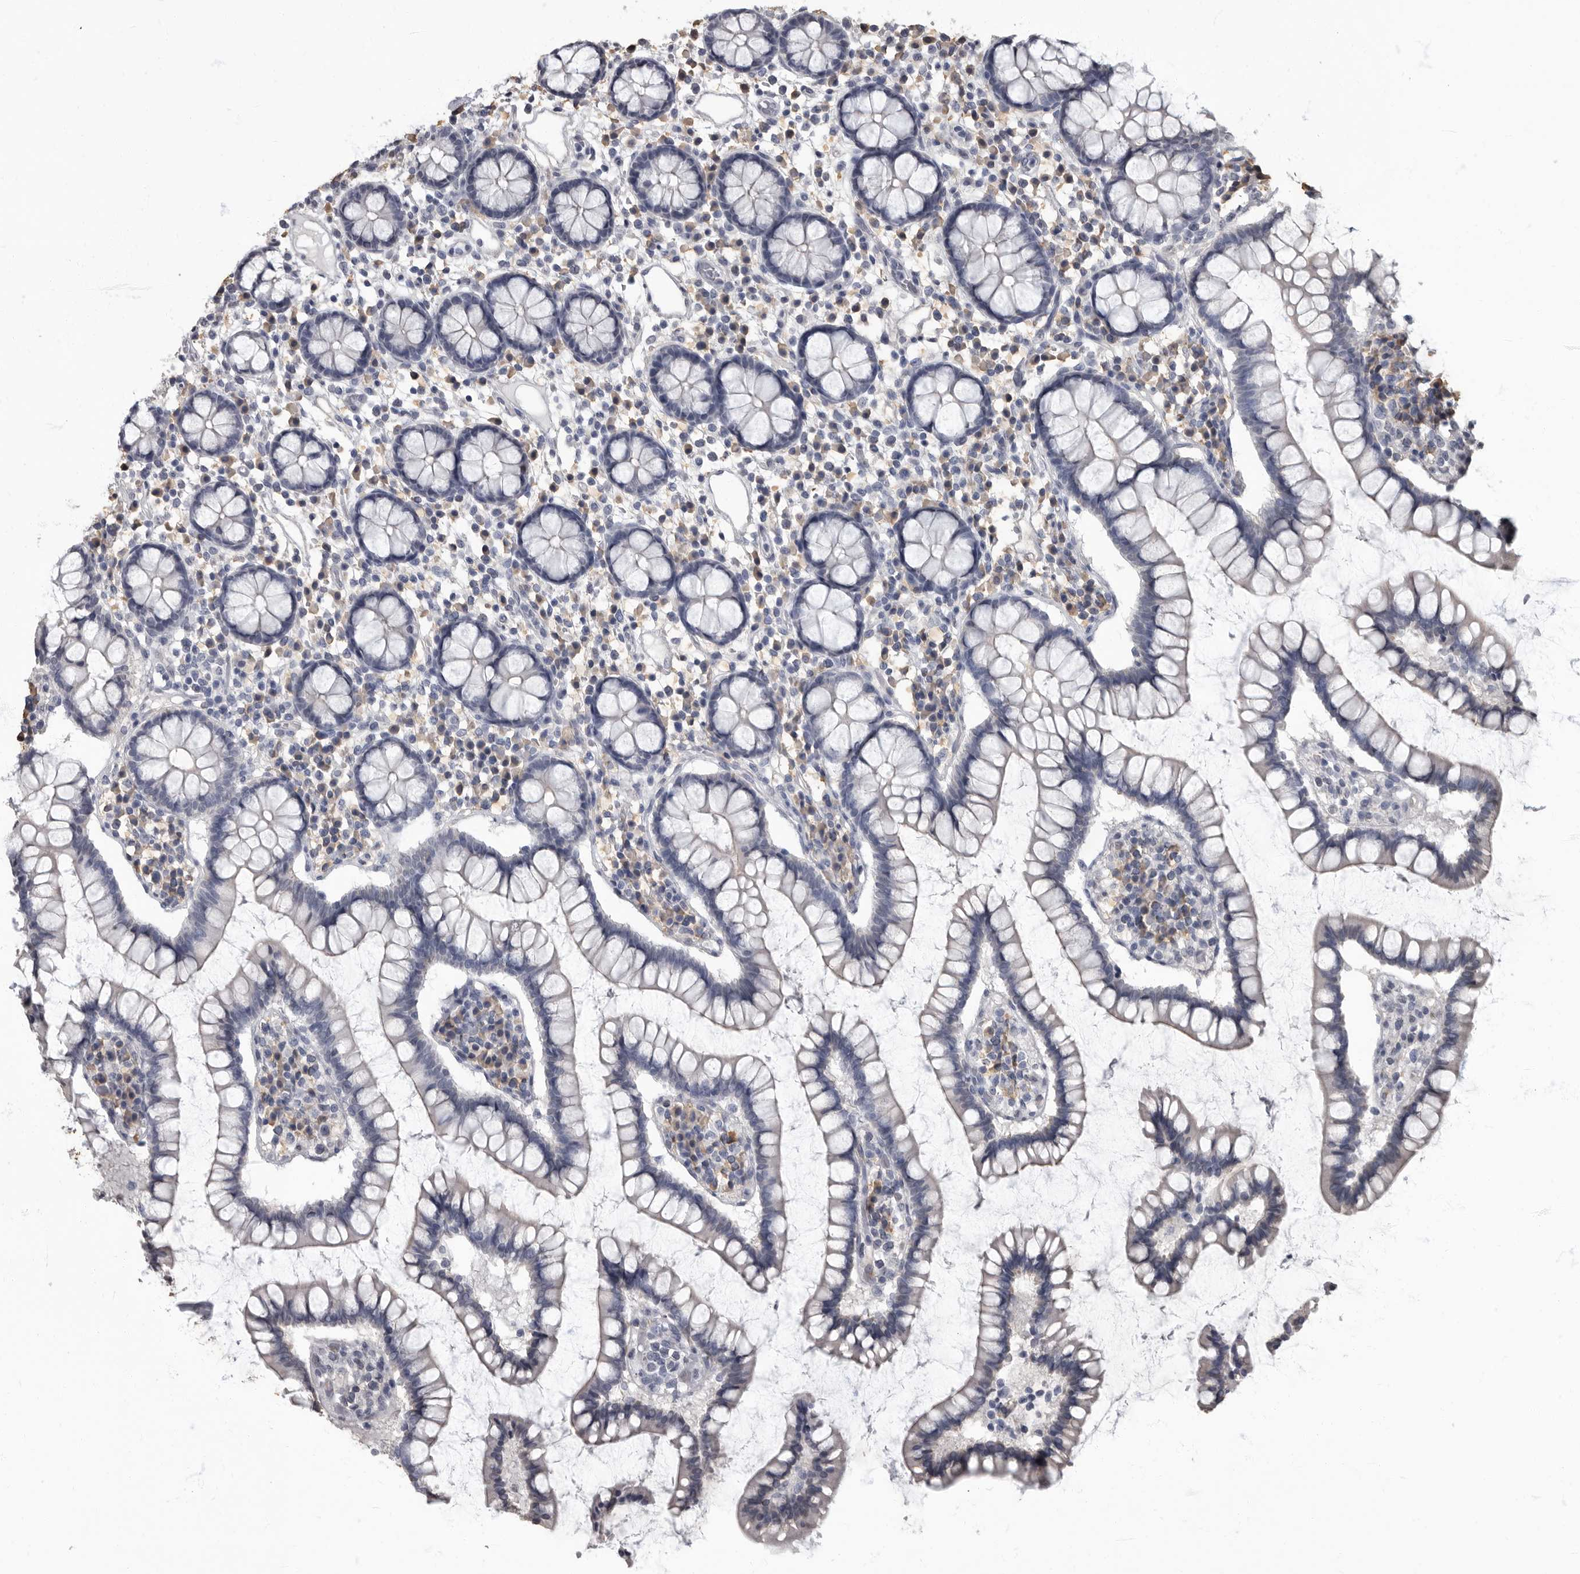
{"staining": {"intensity": "negative", "quantity": "none", "location": "none"}, "tissue": "colon", "cell_type": "Endothelial cells", "image_type": "normal", "snomed": [{"axis": "morphology", "description": "Normal tissue, NOS"}, {"axis": "topography", "description": "Colon"}], "caption": "Immunohistochemistry (IHC) micrograph of unremarkable colon stained for a protein (brown), which reveals no positivity in endothelial cells.", "gene": "ARHGEF10", "patient": {"sex": "female", "age": 79}}